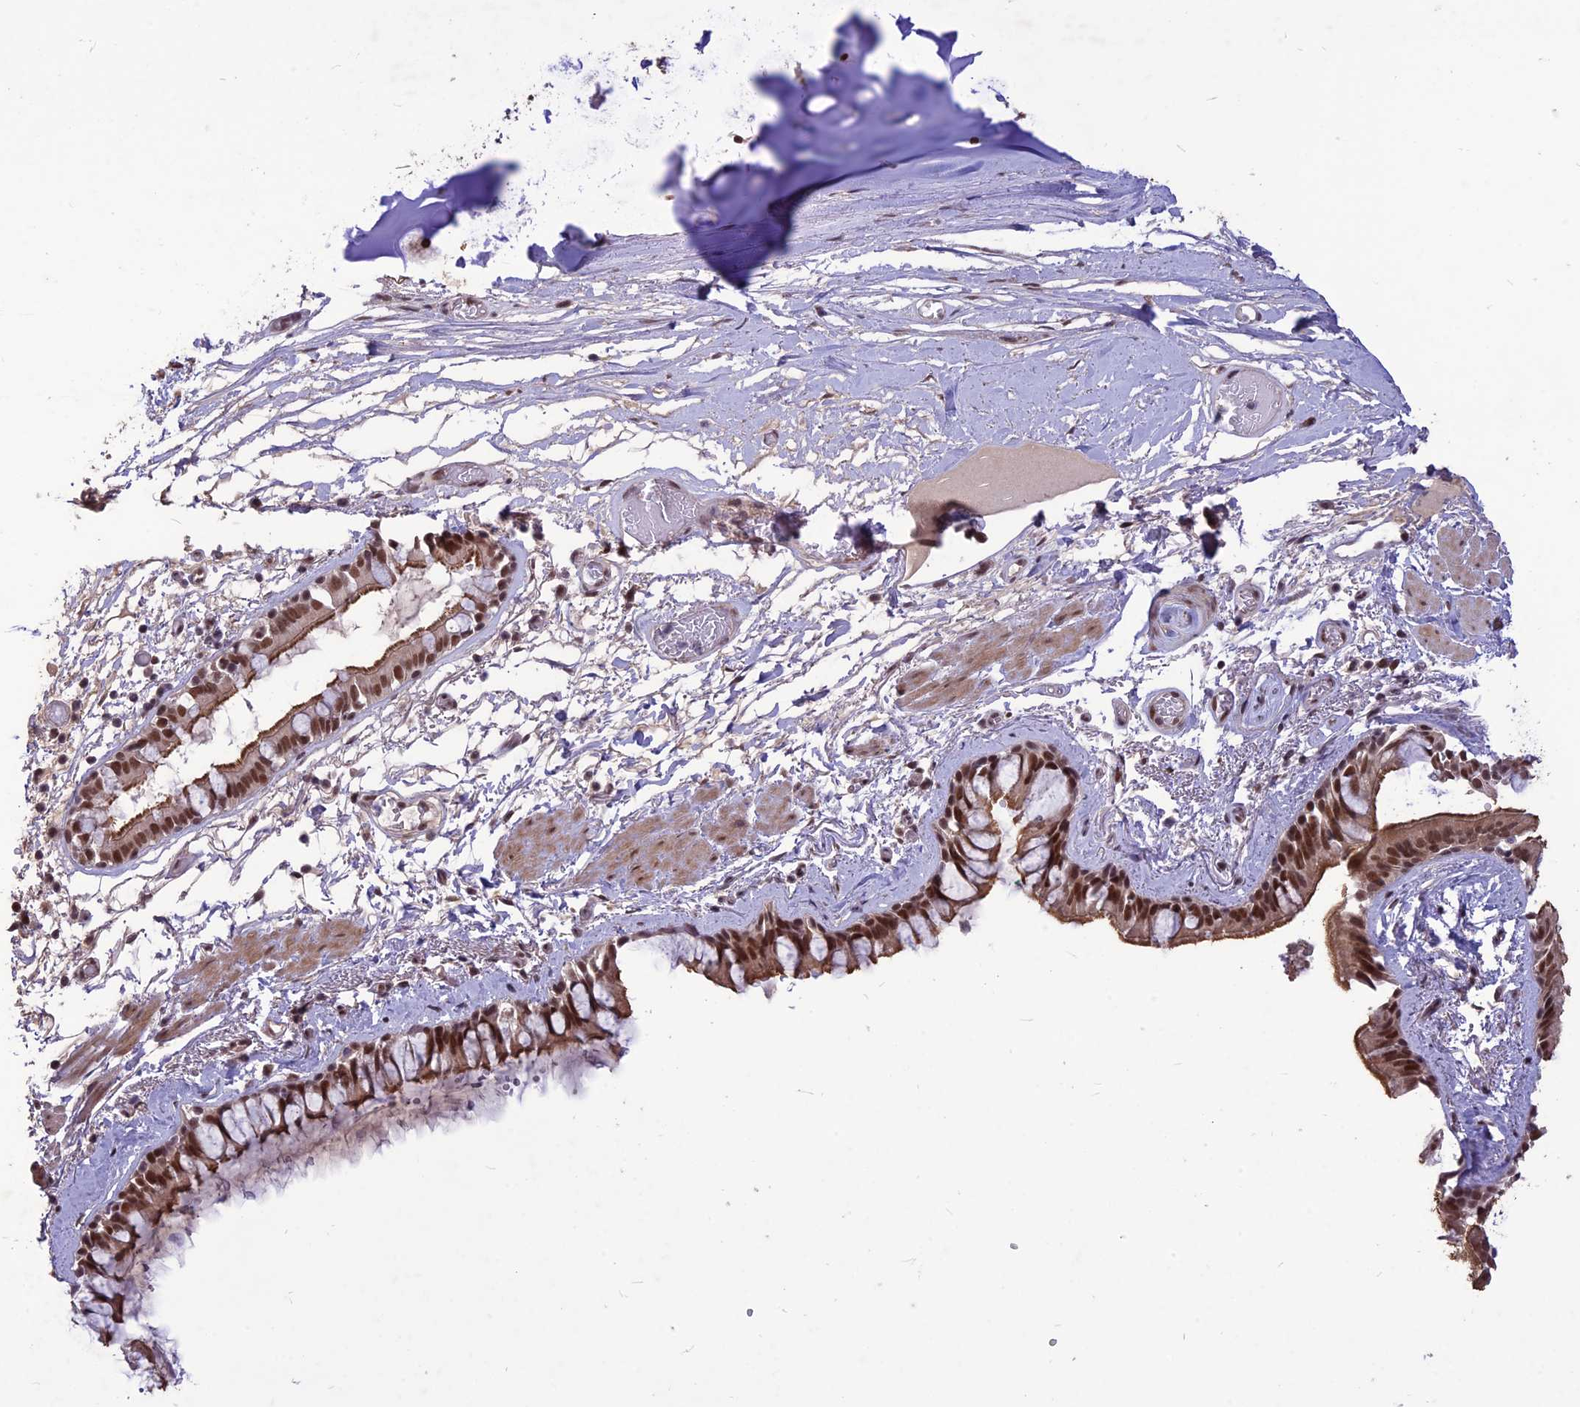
{"staining": {"intensity": "strong", "quantity": ">75%", "location": "cytoplasmic/membranous,nuclear"}, "tissue": "bronchus", "cell_type": "Respiratory epithelial cells", "image_type": "normal", "snomed": [{"axis": "morphology", "description": "Normal tissue, NOS"}, {"axis": "topography", "description": "Cartilage tissue"}], "caption": "Immunohistochemistry of normal bronchus displays high levels of strong cytoplasmic/membranous,nuclear staining in about >75% of respiratory epithelial cells.", "gene": "DIS3", "patient": {"sex": "male", "age": 63}}